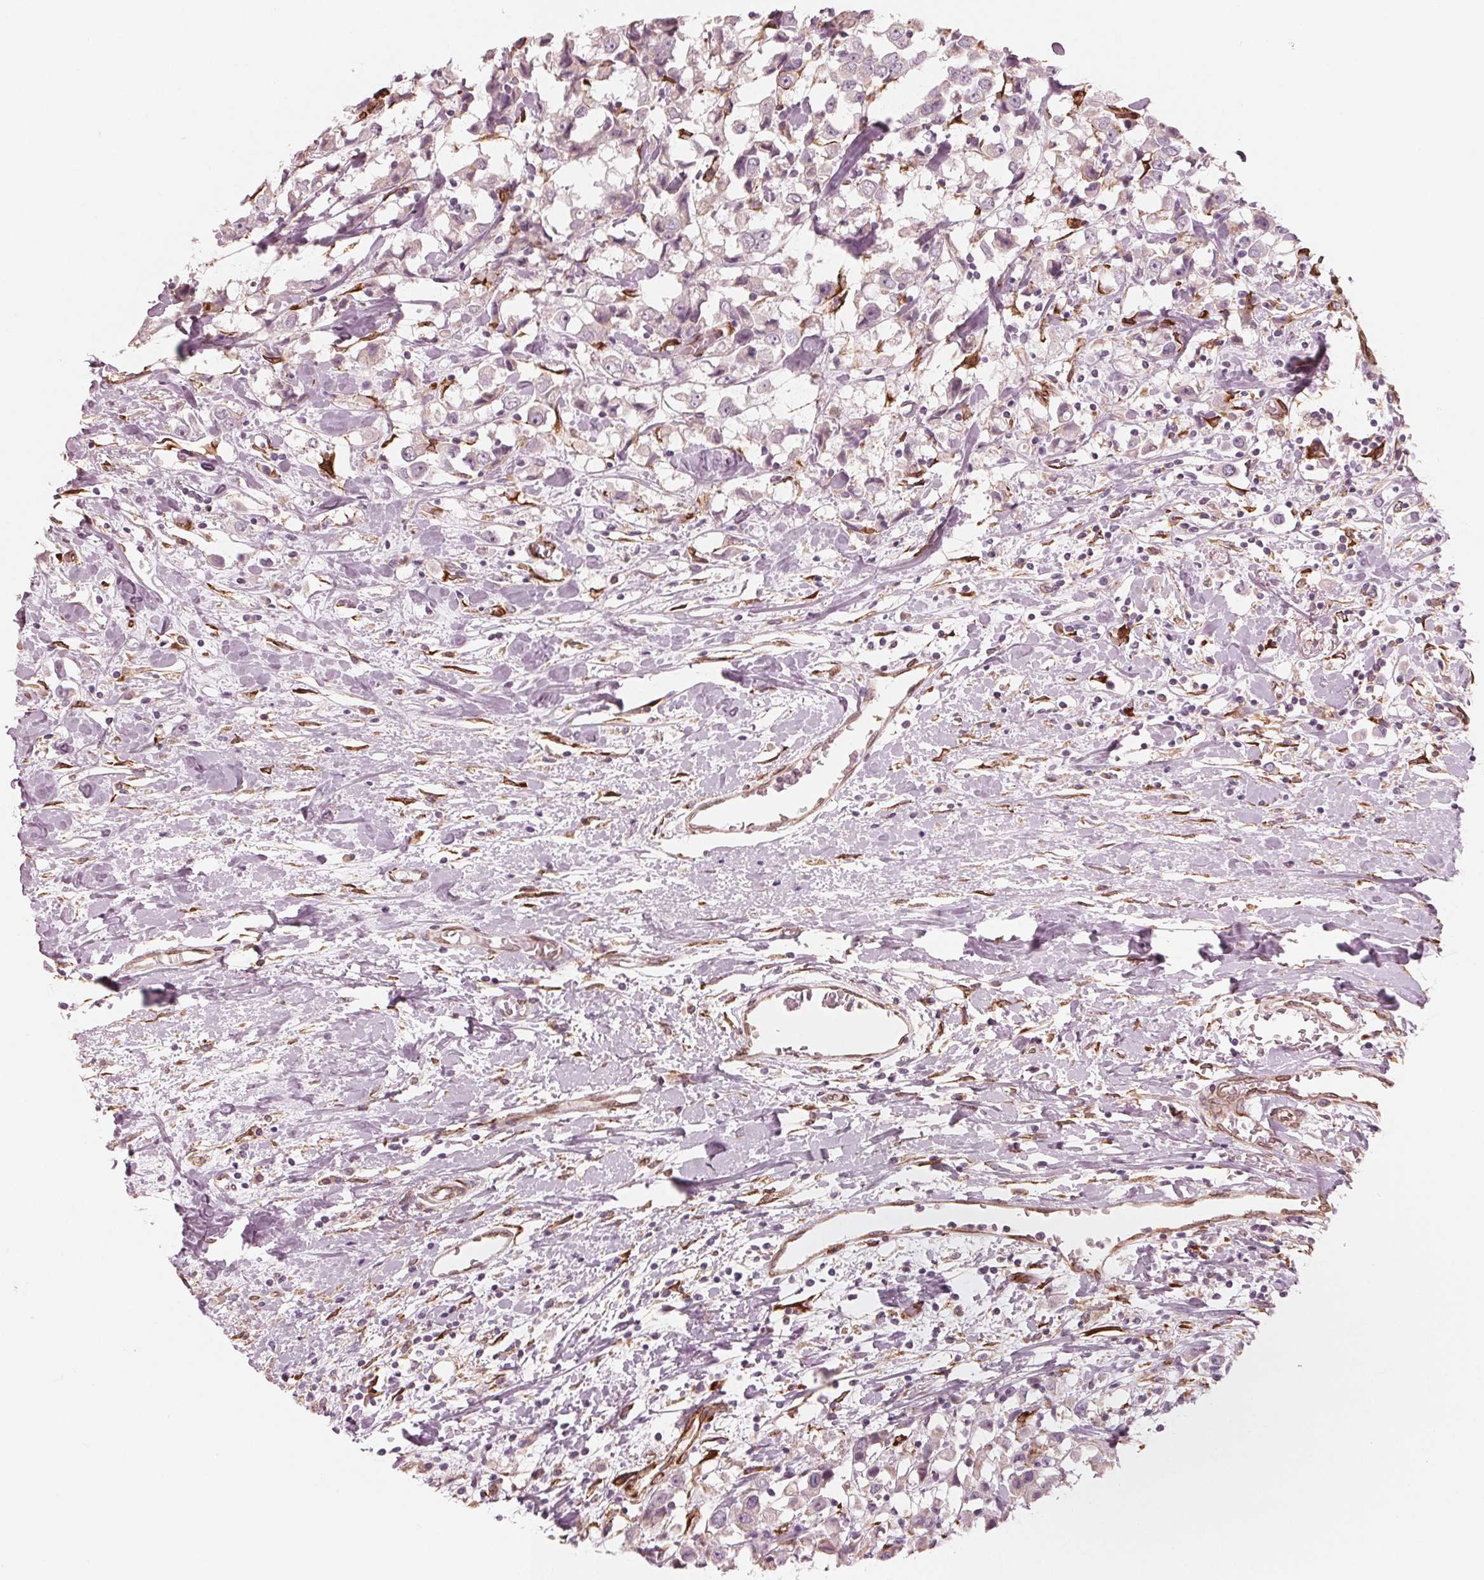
{"staining": {"intensity": "negative", "quantity": "none", "location": "none"}, "tissue": "breast cancer", "cell_type": "Tumor cells", "image_type": "cancer", "snomed": [{"axis": "morphology", "description": "Duct carcinoma"}, {"axis": "topography", "description": "Breast"}], "caption": "The histopathology image displays no staining of tumor cells in infiltrating ductal carcinoma (breast). The staining was performed using DAB to visualize the protein expression in brown, while the nuclei were stained in blue with hematoxylin (Magnification: 20x).", "gene": "IKBIP", "patient": {"sex": "female", "age": 61}}